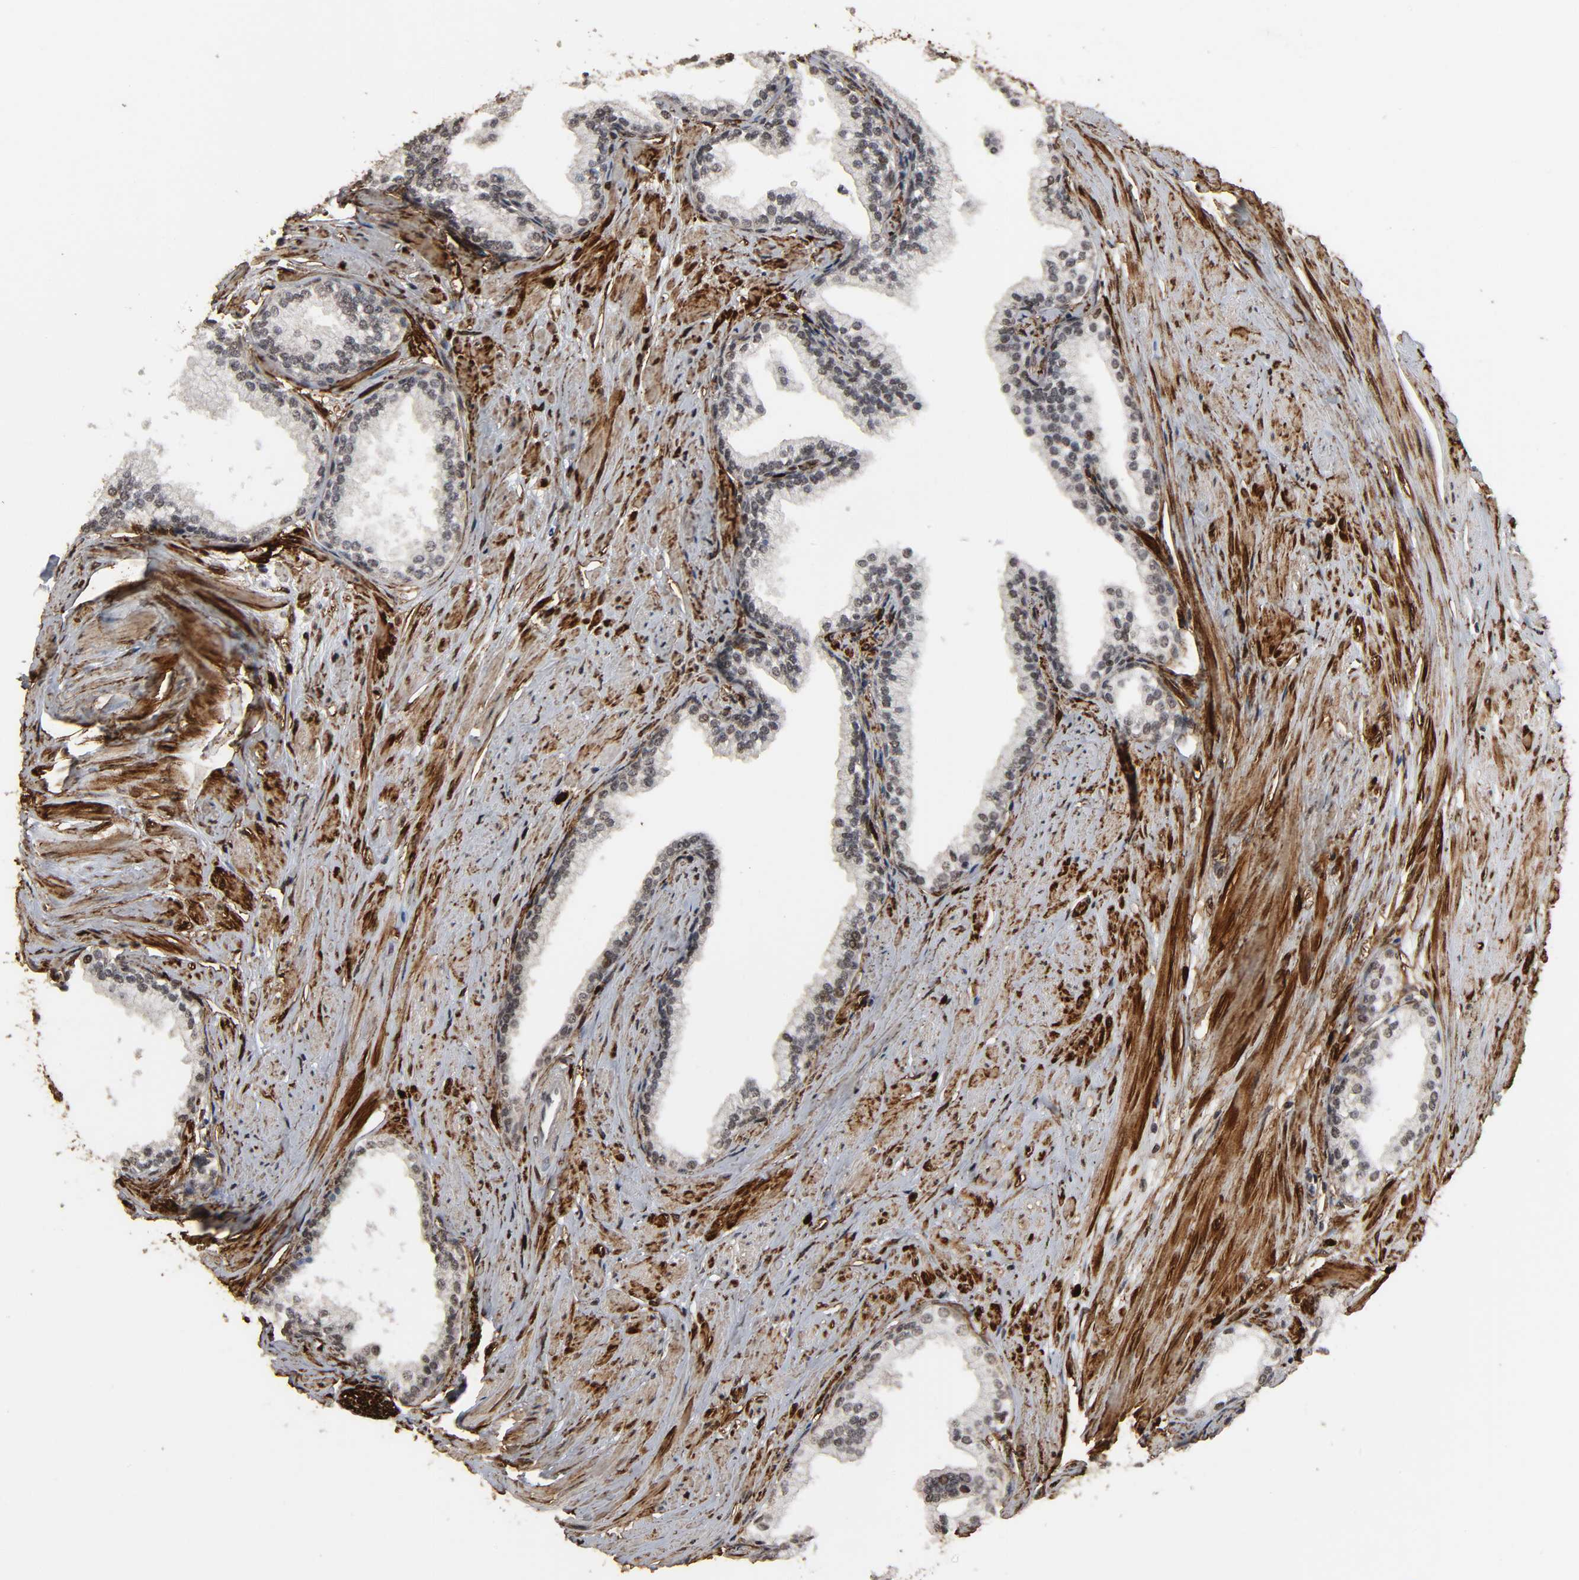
{"staining": {"intensity": "moderate", "quantity": "25%-75%", "location": "nuclear"}, "tissue": "prostate", "cell_type": "Glandular cells", "image_type": "normal", "snomed": [{"axis": "morphology", "description": "Normal tissue, NOS"}, {"axis": "topography", "description": "Prostate"}], "caption": "IHC of normal prostate demonstrates medium levels of moderate nuclear staining in about 25%-75% of glandular cells. (Brightfield microscopy of DAB IHC at high magnification).", "gene": "AHNAK2", "patient": {"sex": "male", "age": 64}}